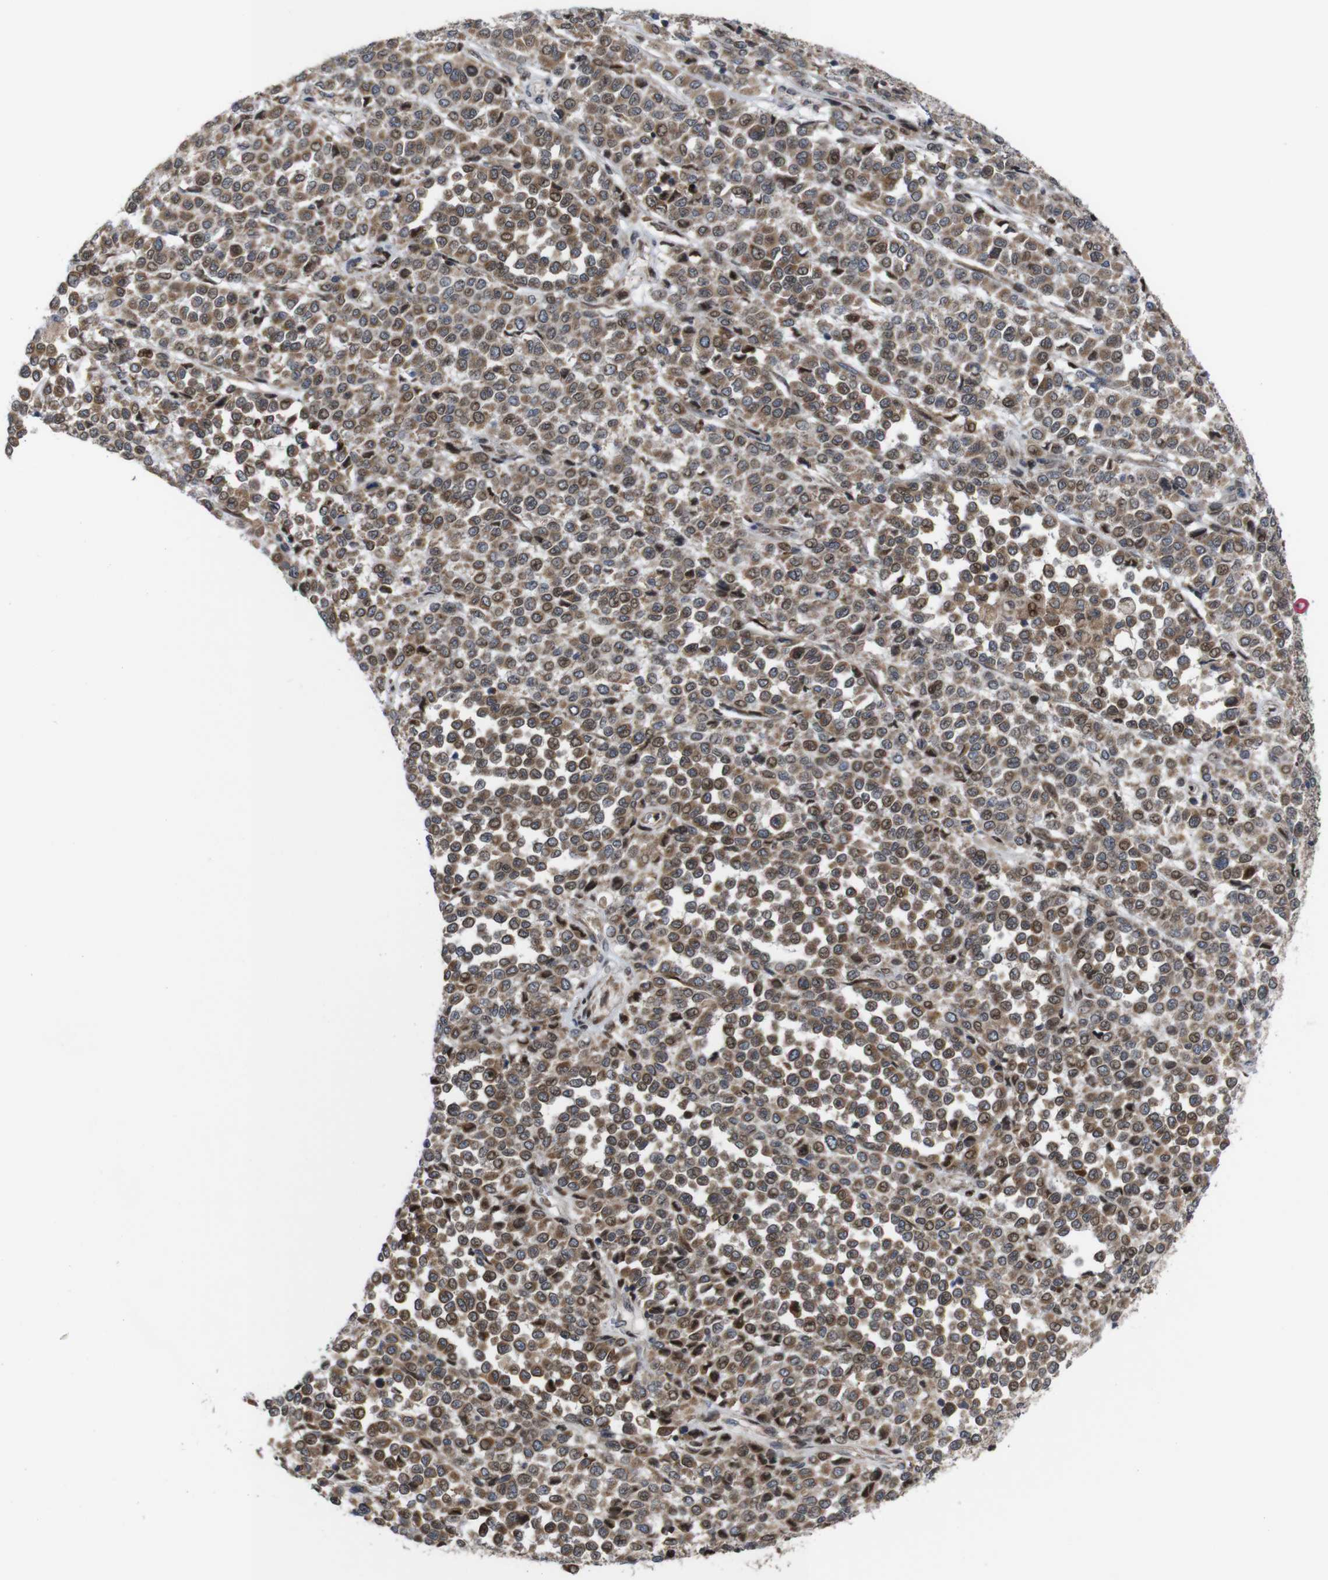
{"staining": {"intensity": "moderate", "quantity": ">75%", "location": "cytoplasmic/membranous,nuclear"}, "tissue": "melanoma", "cell_type": "Tumor cells", "image_type": "cancer", "snomed": [{"axis": "morphology", "description": "Malignant melanoma, Metastatic site"}, {"axis": "topography", "description": "Pancreas"}], "caption": "The histopathology image demonstrates immunohistochemical staining of melanoma. There is moderate cytoplasmic/membranous and nuclear expression is appreciated in about >75% of tumor cells.", "gene": "PTPN1", "patient": {"sex": "female", "age": 30}}